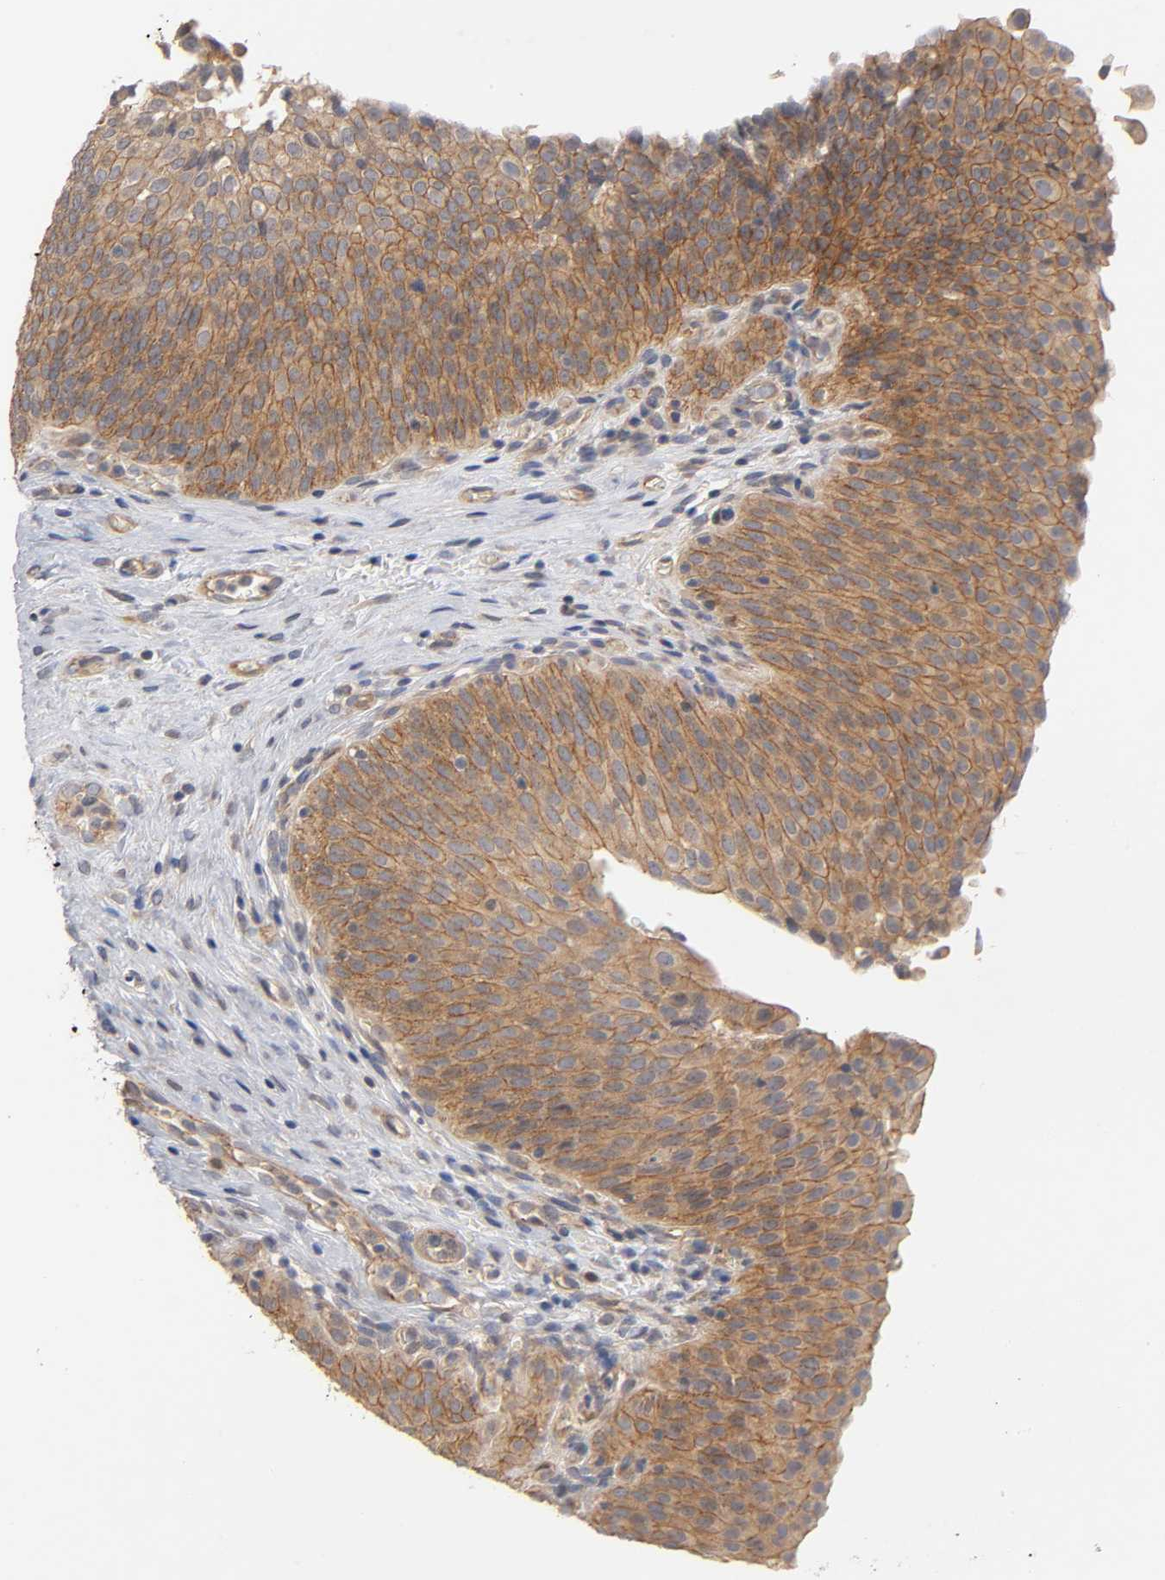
{"staining": {"intensity": "moderate", "quantity": ">75%", "location": "cytoplasmic/membranous"}, "tissue": "urinary bladder", "cell_type": "Urothelial cells", "image_type": "normal", "snomed": [{"axis": "morphology", "description": "Normal tissue, NOS"}, {"axis": "morphology", "description": "Dysplasia, NOS"}, {"axis": "topography", "description": "Urinary bladder"}], "caption": "This histopathology image exhibits unremarkable urinary bladder stained with immunohistochemistry (IHC) to label a protein in brown. The cytoplasmic/membranous of urothelial cells show moderate positivity for the protein. Nuclei are counter-stained blue.", "gene": "PDZD11", "patient": {"sex": "male", "age": 35}}